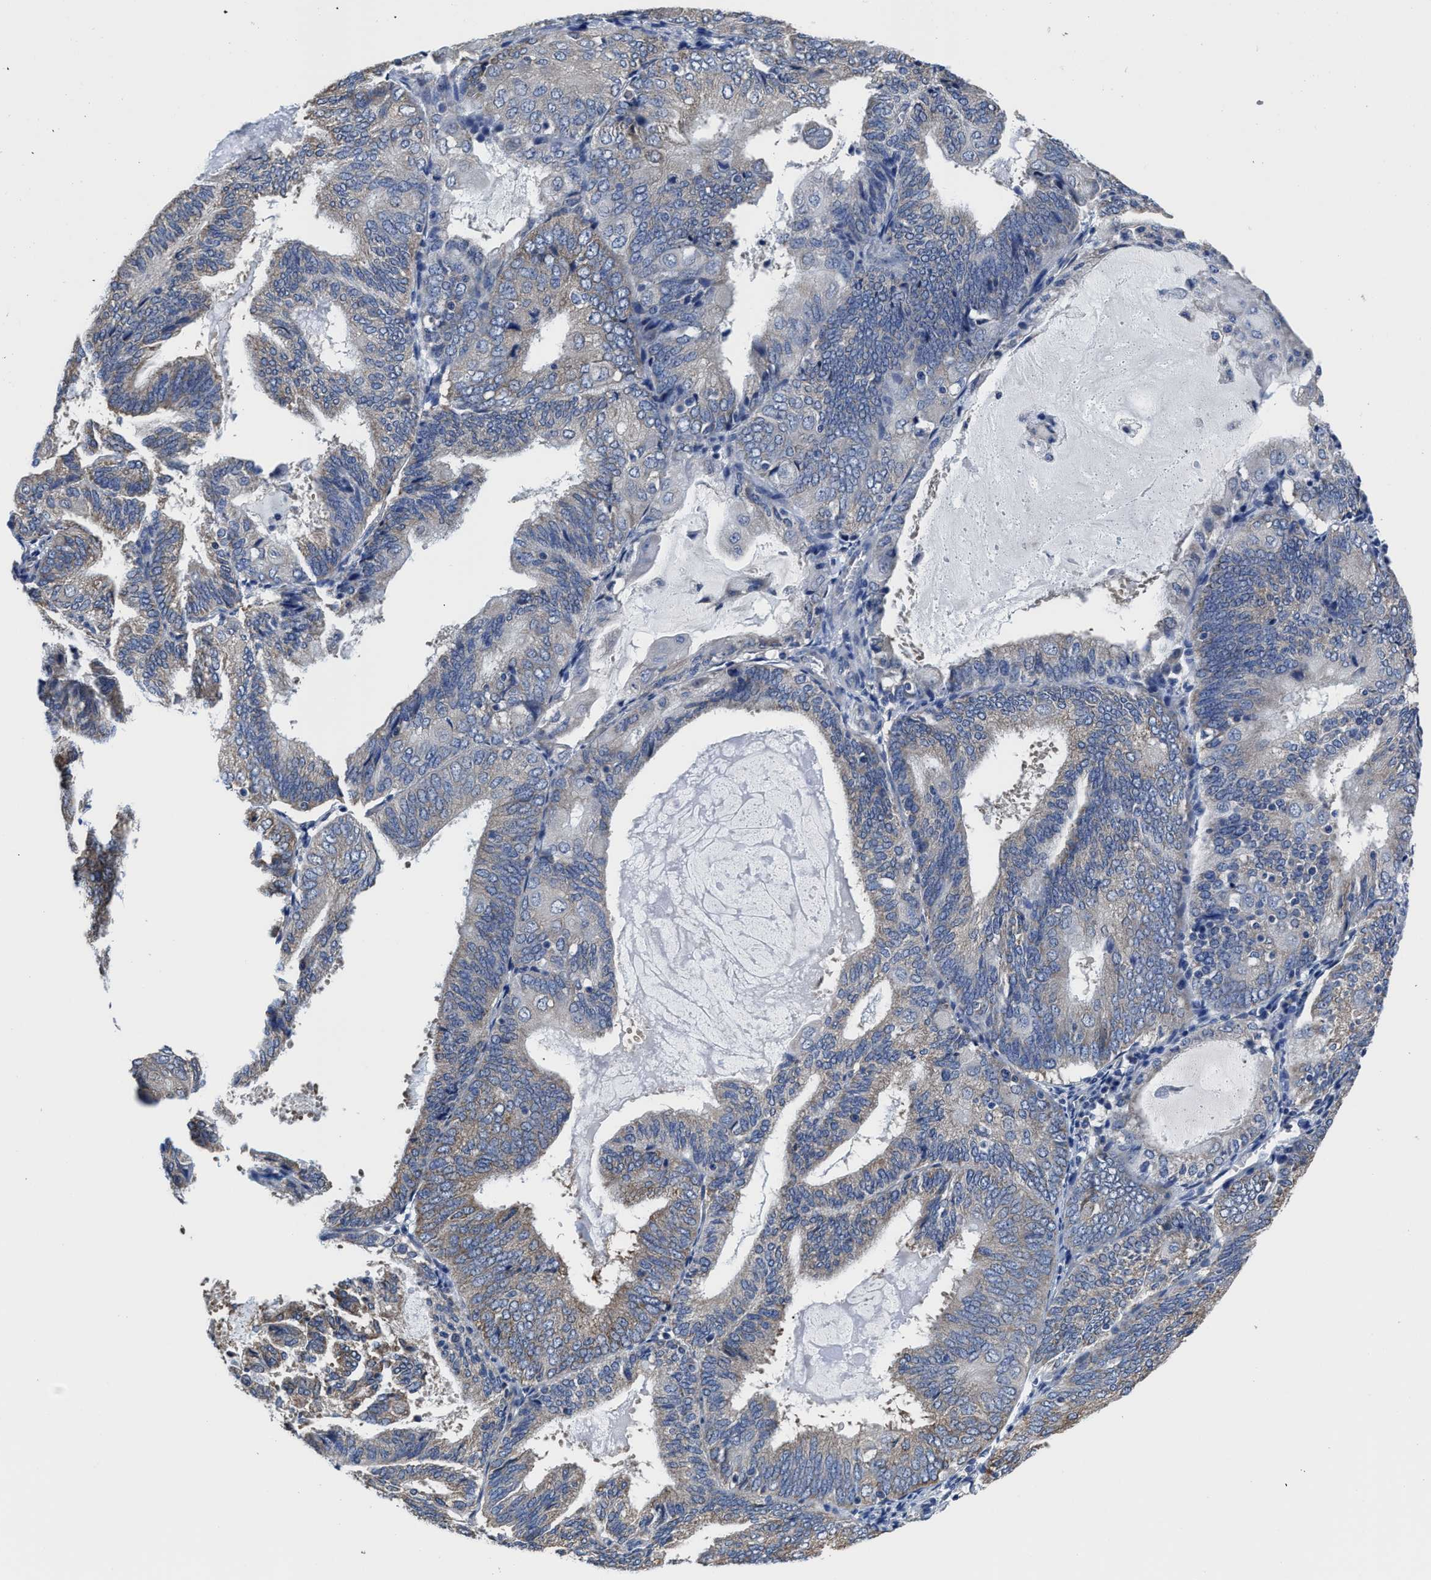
{"staining": {"intensity": "weak", "quantity": ">75%", "location": "cytoplasmic/membranous"}, "tissue": "endometrial cancer", "cell_type": "Tumor cells", "image_type": "cancer", "snomed": [{"axis": "morphology", "description": "Adenocarcinoma, NOS"}, {"axis": "topography", "description": "Endometrium"}], "caption": "This is an image of IHC staining of endometrial cancer, which shows weak positivity in the cytoplasmic/membranous of tumor cells.", "gene": "SRPK2", "patient": {"sex": "female", "age": 81}}